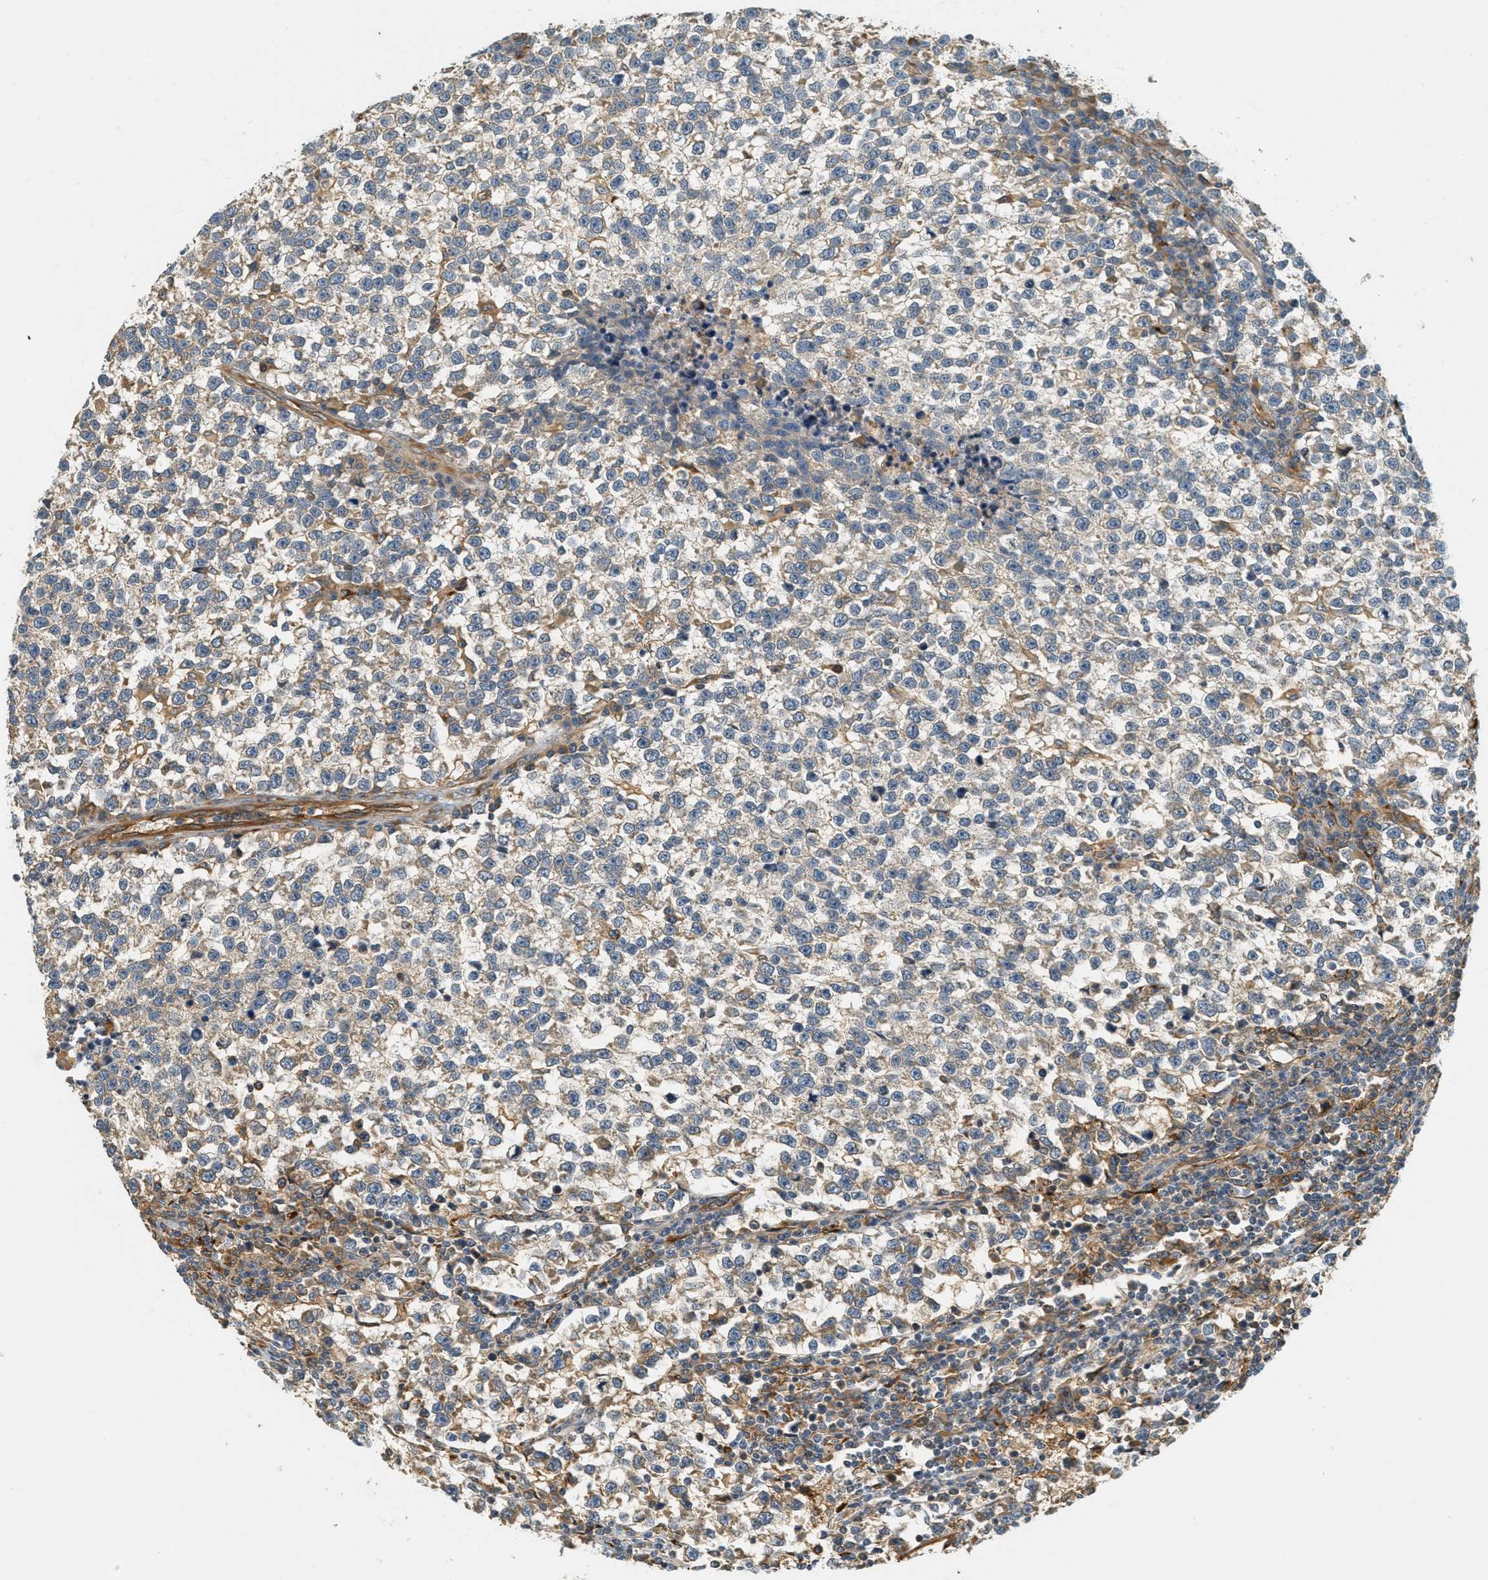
{"staining": {"intensity": "weak", "quantity": "<25%", "location": "cytoplasmic/membranous"}, "tissue": "testis cancer", "cell_type": "Tumor cells", "image_type": "cancer", "snomed": [{"axis": "morphology", "description": "Normal tissue, NOS"}, {"axis": "morphology", "description": "Seminoma, NOS"}, {"axis": "topography", "description": "Testis"}], "caption": "This histopathology image is of seminoma (testis) stained with IHC to label a protein in brown with the nuclei are counter-stained blue. There is no positivity in tumor cells.", "gene": "PDK1", "patient": {"sex": "male", "age": 43}}